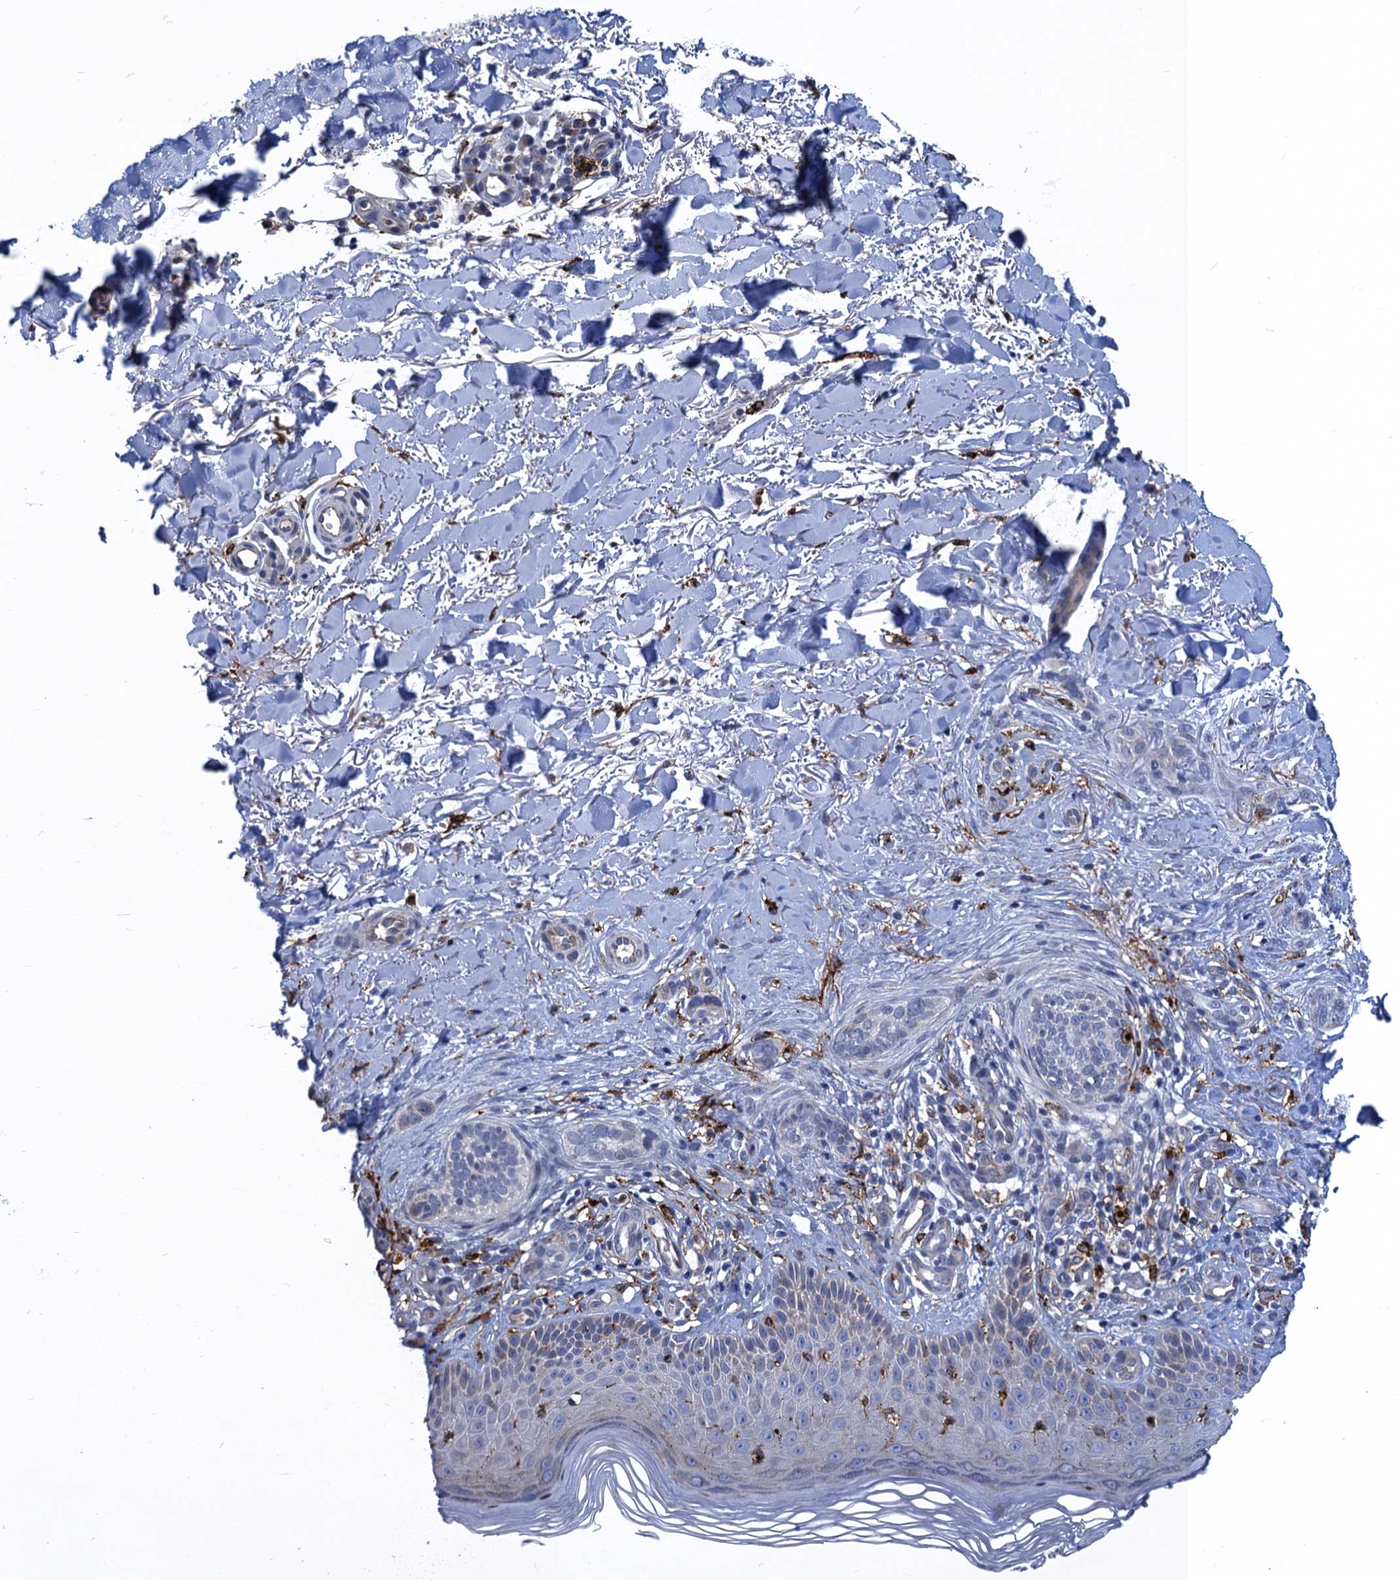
{"staining": {"intensity": "negative", "quantity": "none", "location": "none"}, "tissue": "skin cancer", "cell_type": "Tumor cells", "image_type": "cancer", "snomed": [{"axis": "morphology", "description": "Normal tissue, NOS"}, {"axis": "morphology", "description": "Basal cell carcinoma"}, {"axis": "topography", "description": "Skin"}], "caption": "The immunohistochemistry (IHC) micrograph has no significant staining in tumor cells of skin cancer tissue. (IHC, brightfield microscopy, high magnification).", "gene": "DNHD1", "patient": {"sex": "female", "age": 67}}